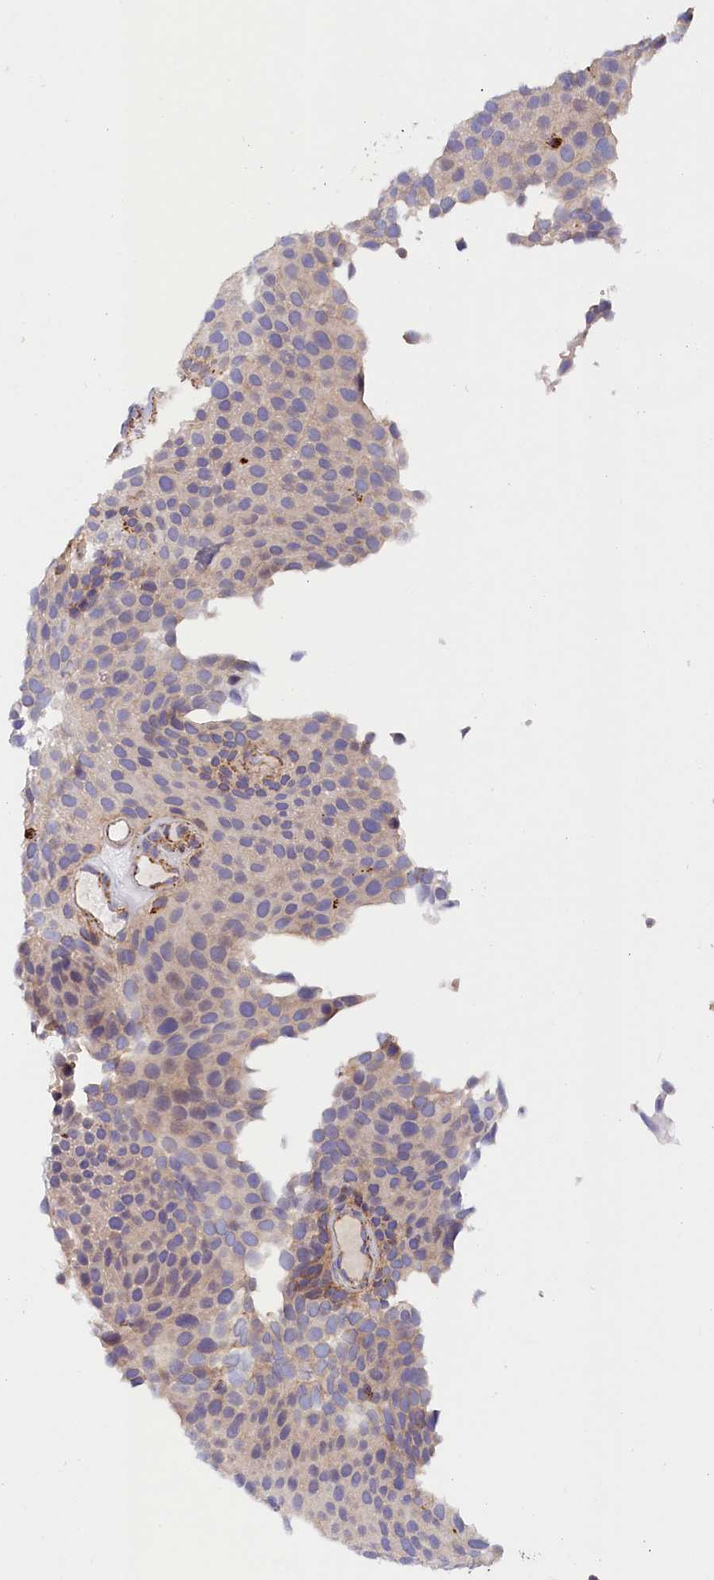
{"staining": {"intensity": "weak", "quantity": "<25%", "location": "cytoplasmic/membranous"}, "tissue": "urothelial cancer", "cell_type": "Tumor cells", "image_type": "cancer", "snomed": [{"axis": "morphology", "description": "Urothelial carcinoma, Low grade"}, {"axis": "topography", "description": "Urinary bladder"}], "caption": "A high-resolution photomicrograph shows immunohistochemistry staining of low-grade urothelial carcinoma, which displays no significant staining in tumor cells.", "gene": "AKTIP", "patient": {"sex": "male", "age": 89}}